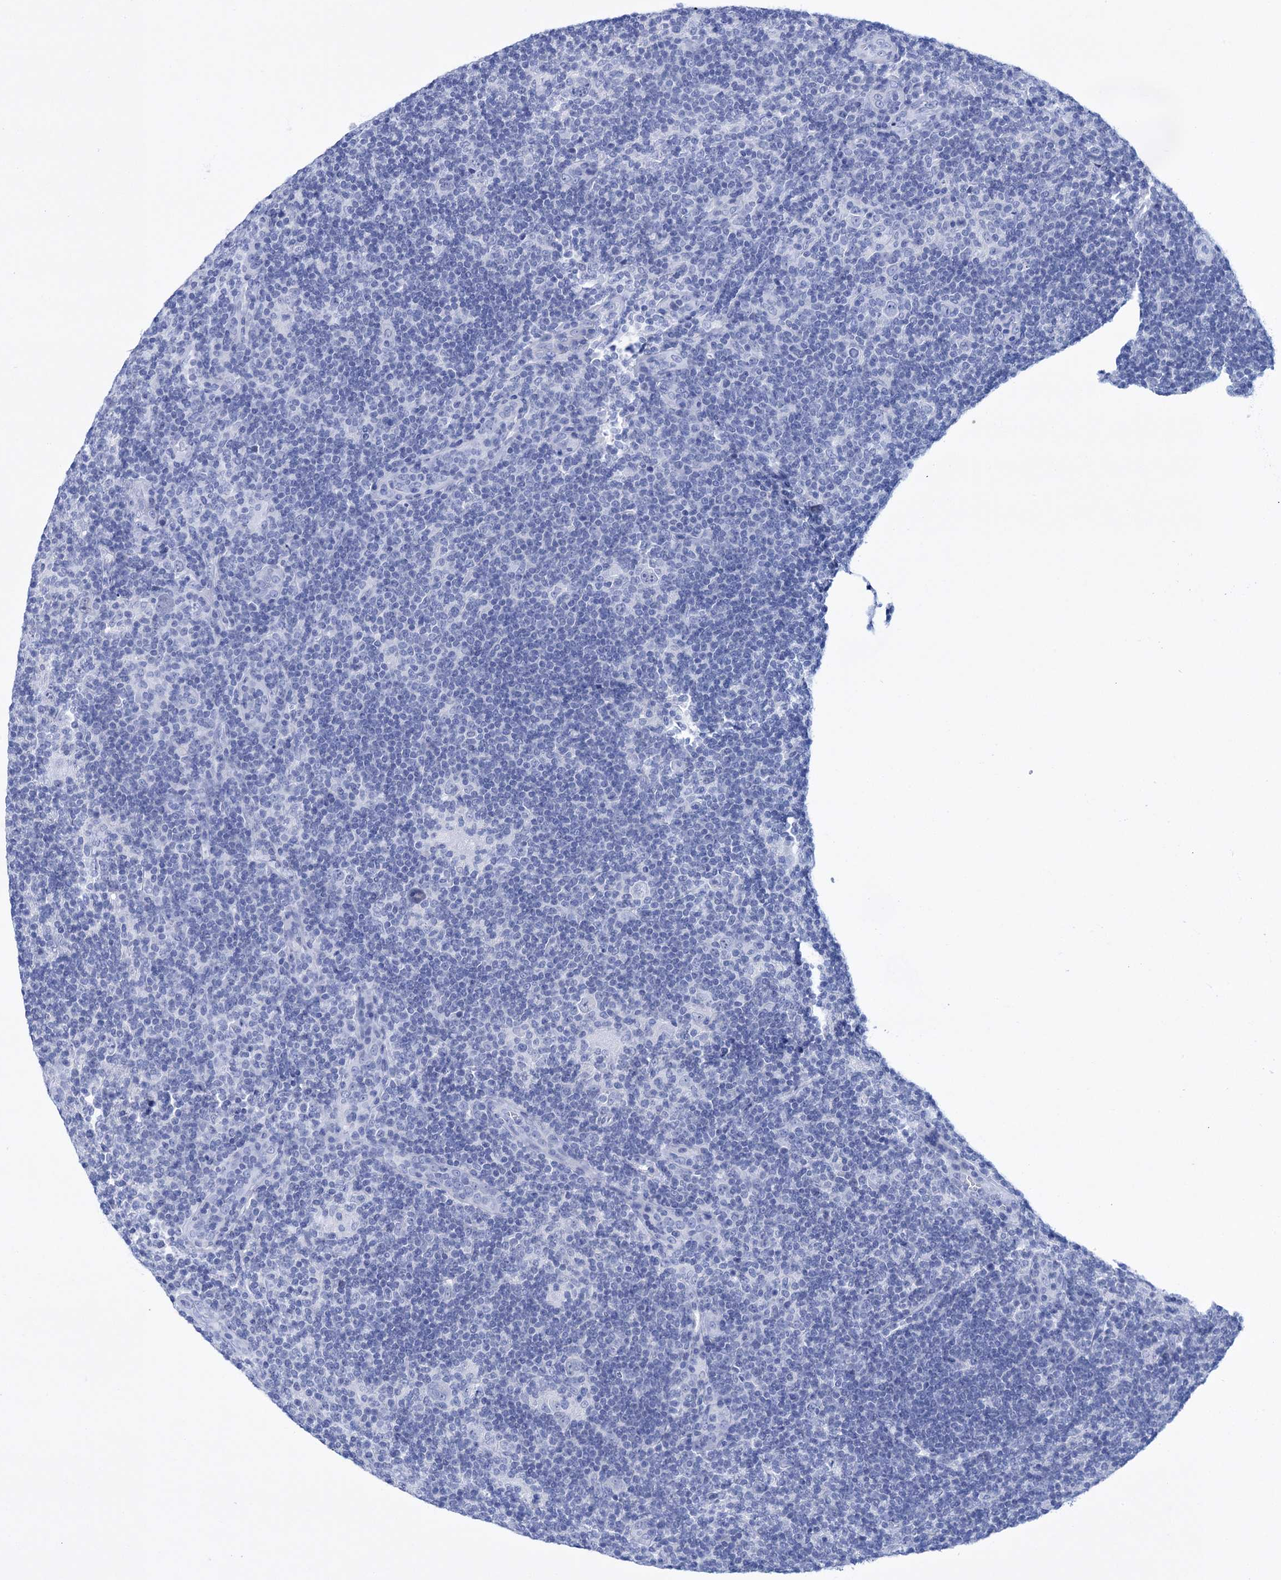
{"staining": {"intensity": "negative", "quantity": "none", "location": "none"}, "tissue": "lymphoma", "cell_type": "Tumor cells", "image_type": "cancer", "snomed": [{"axis": "morphology", "description": "Hodgkin's disease, NOS"}, {"axis": "topography", "description": "Lymph node"}], "caption": "Tumor cells are negative for brown protein staining in Hodgkin's disease. (Stains: DAB (3,3'-diaminobenzidine) immunohistochemistry (IHC) with hematoxylin counter stain, Microscopy: brightfield microscopy at high magnification).", "gene": "FBXW12", "patient": {"sex": "female", "age": 57}}